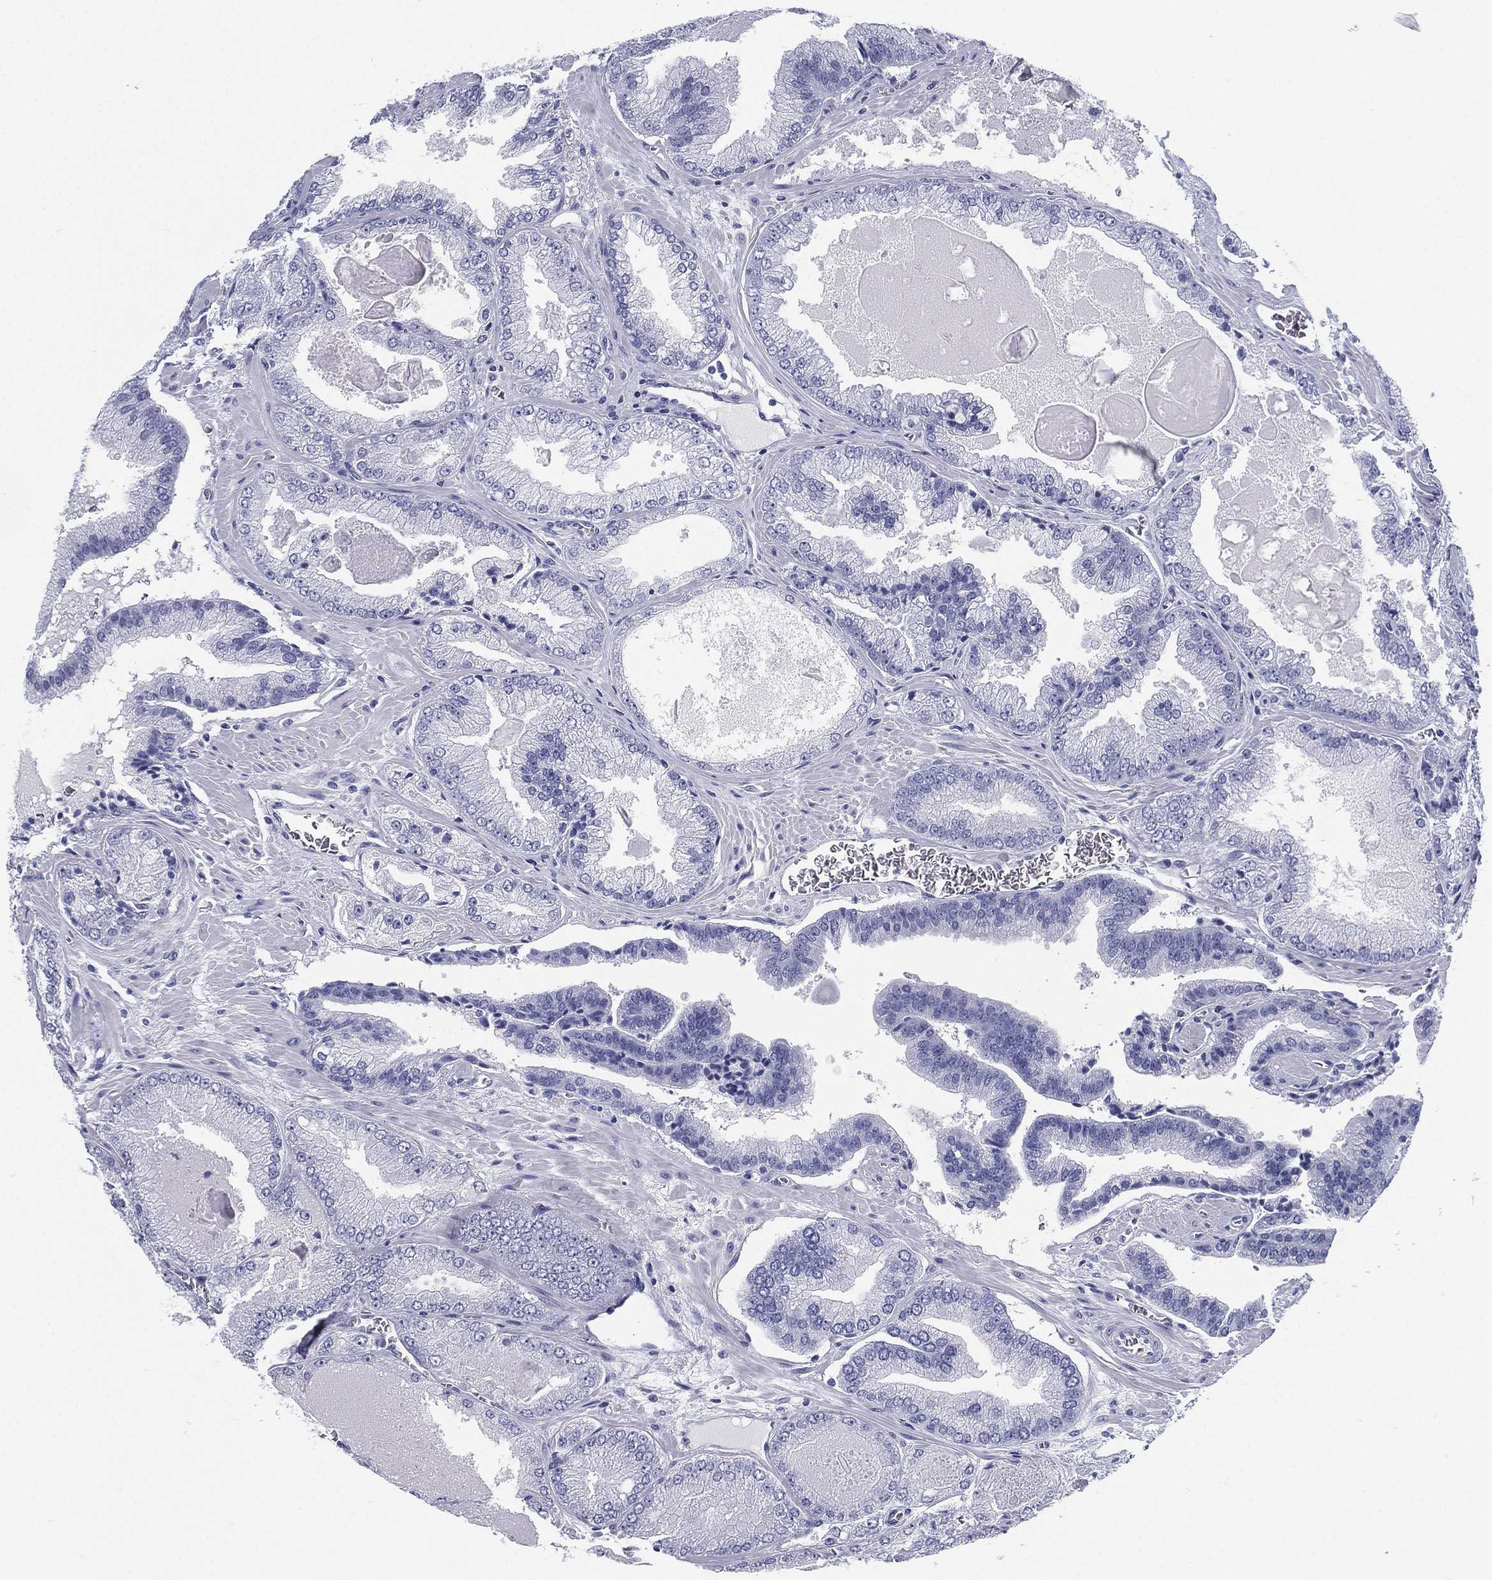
{"staining": {"intensity": "negative", "quantity": "none", "location": "none"}, "tissue": "prostate cancer", "cell_type": "Tumor cells", "image_type": "cancer", "snomed": [{"axis": "morphology", "description": "Adenocarcinoma, Low grade"}, {"axis": "topography", "description": "Prostate"}], "caption": "A micrograph of human prostate cancer (low-grade adenocarcinoma) is negative for staining in tumor cells. Nuclei are stained in blue.", "gene": "ATP1B2", "patient": {"sex": "male", "age": 72}}